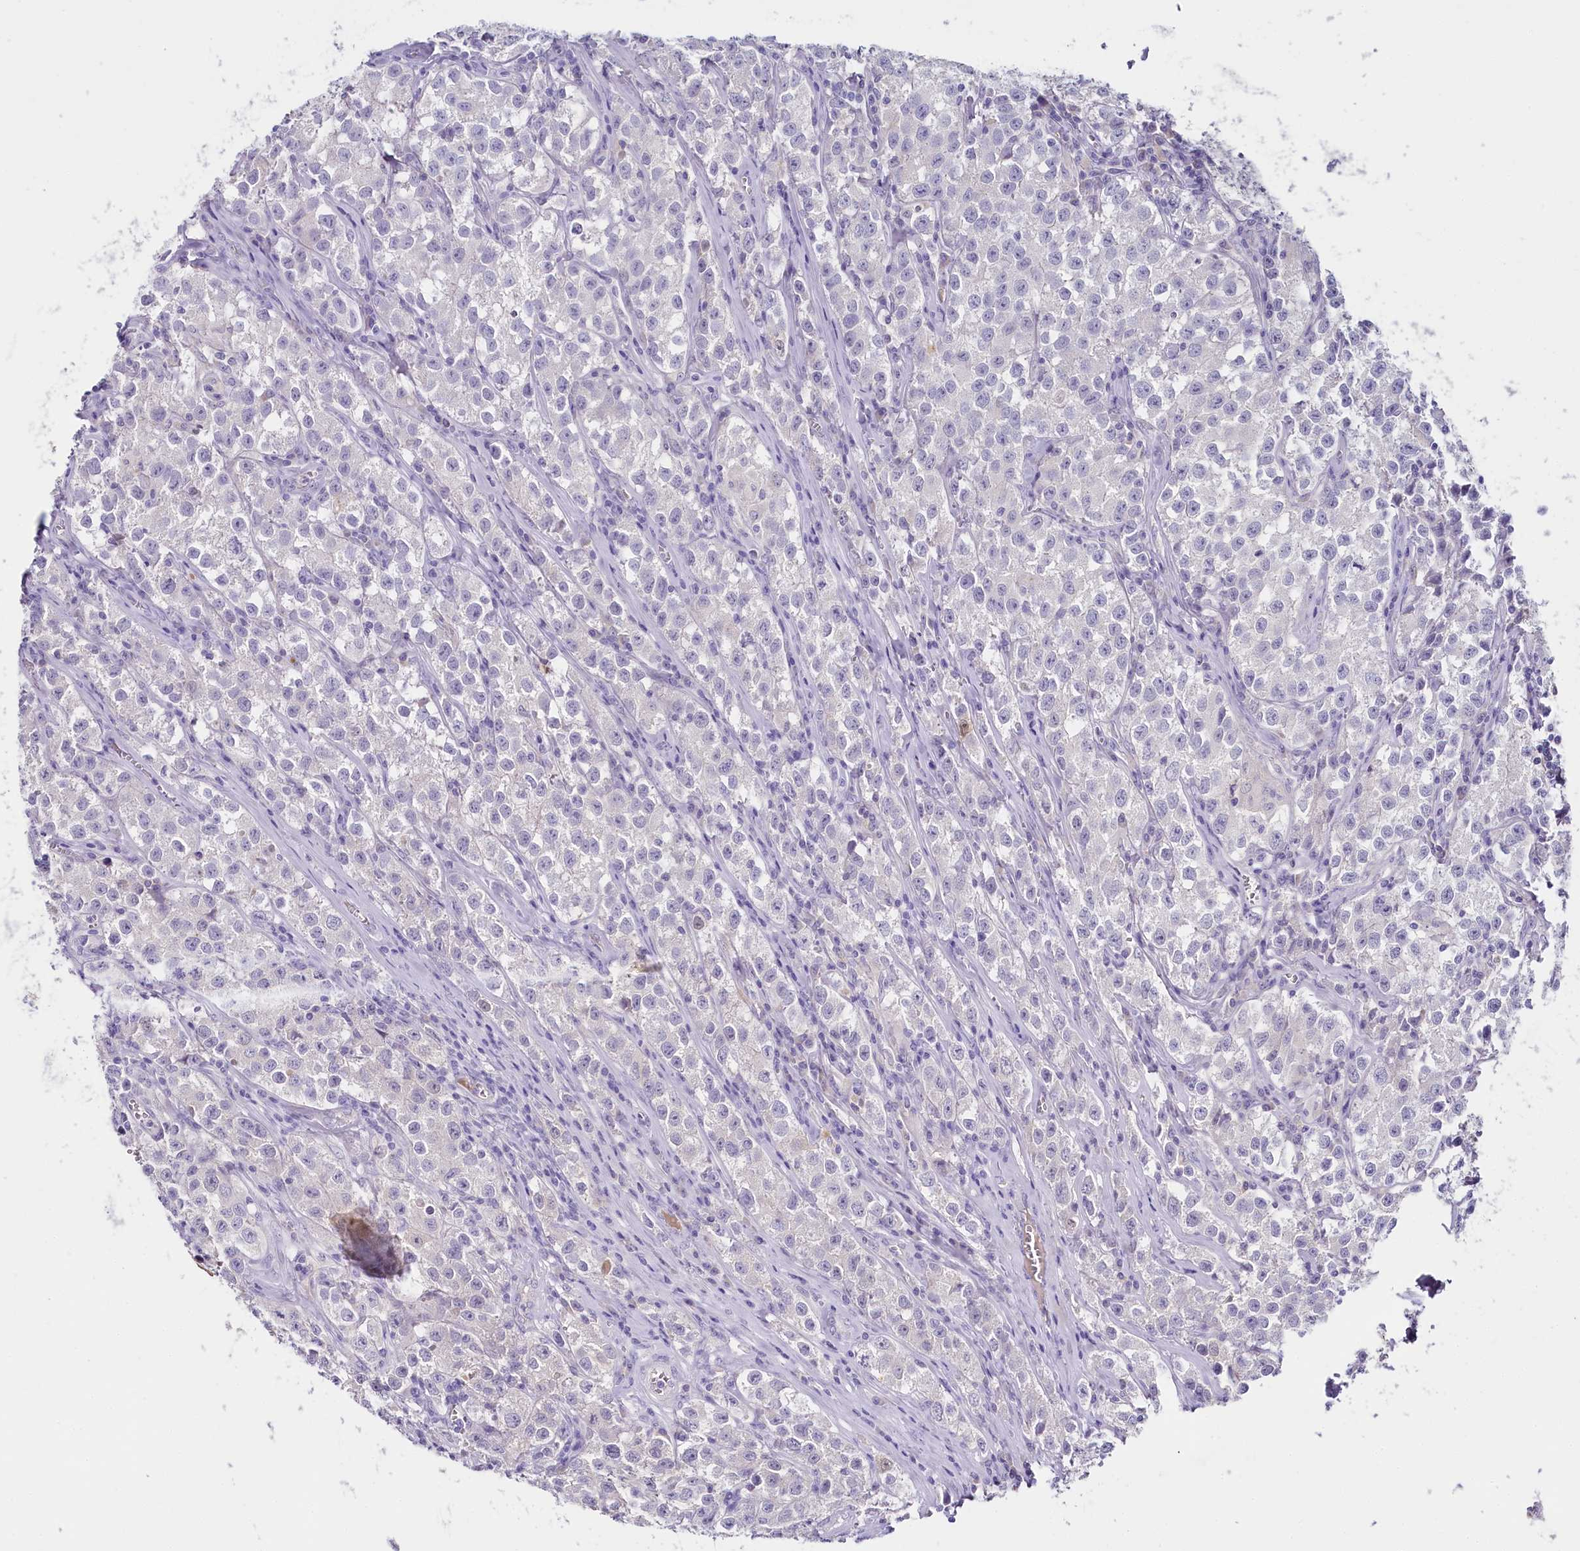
{"staining": {"intensity": "negative", "quantity": "none", "location": "none"}, "tissue": "testis cancer", "cell_type": "Tumor cells", "image_type": "cancer", "snomed": [{"axis": "morphology", "description": "Seminoma, NOS"}, {"axis": "morphology", "description": "Carcinoma, Embryonal, NOS"}, {"axis": "topography", "description": "Testis"}], "caption": "There is no significant positivity in tumor cells of testis cancer (embryonal carcinoma). Nuclei are stained in blue.", "gene": "HPD", "patient": {"sex": "male", "age": 43}}